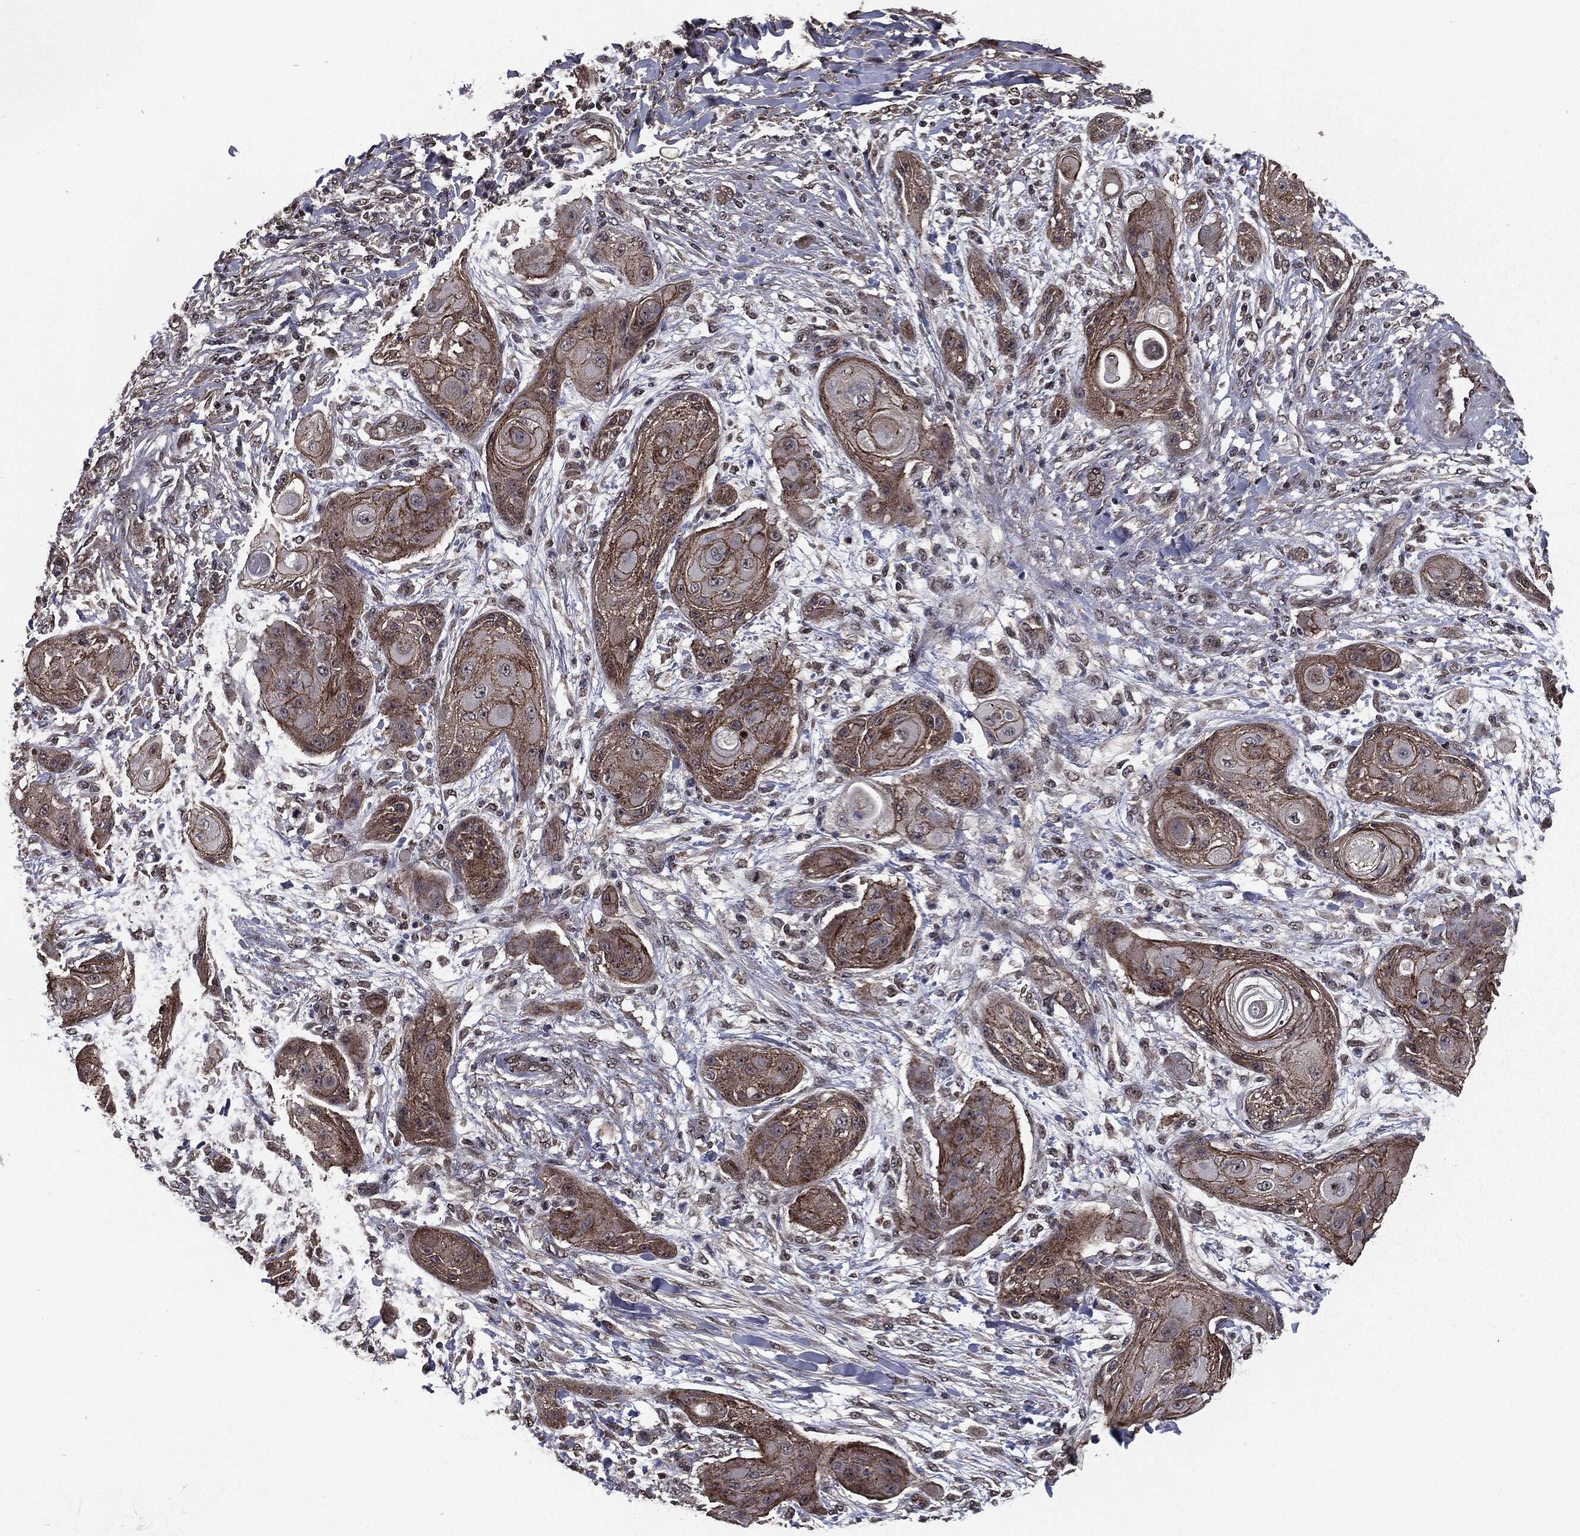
{"staining": {"intensity": "moderate", "quantity": ">75%", "location": "cytoplasmic/membranous"}, "tissue": "skin cancer", "cell_type": "Tumor cells", "image_type": "cancer", "snomed": [{"axis": "morphology", "description": "Squamous cell carcinoma, NOS"}, {"axis": "topography", "description": "Skin"}], "caption": "There is medium levels of moderate cytoplasmic/membranous positivity in tumor cells of skin squamous cell carcinoma, as demonstrated by immunohistochemical staining (brown color).", "gene": "PTPA", "patient": {"sex": "male", "age": 62}}